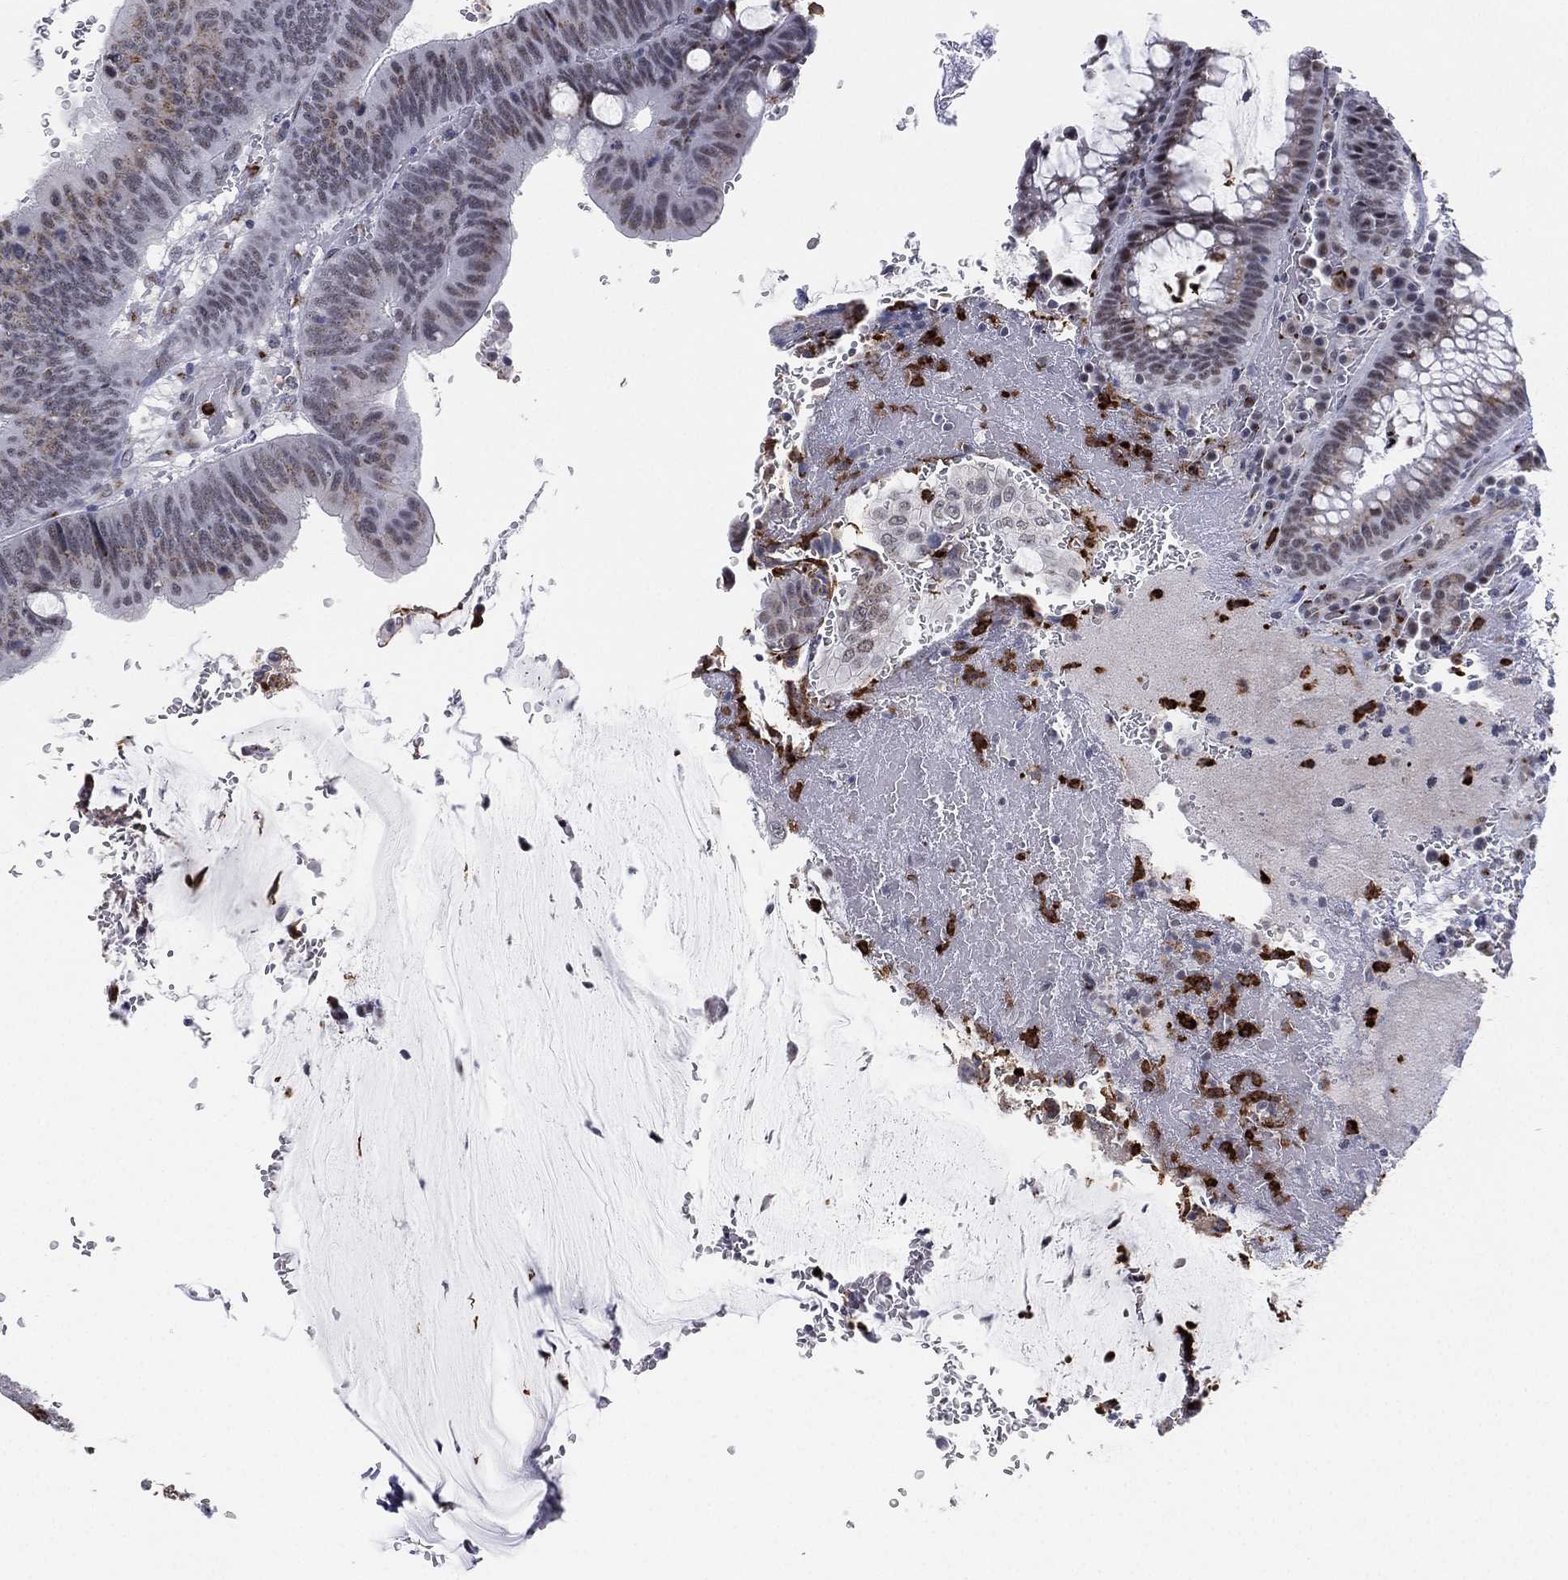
{"staining": {"intensity": "negative", "quantity": "none", "location": "none"}, "tissue": "colorectal cancer", "cell_type": "Tumor cells", "image_type": "cancer", "snomed": [{"axis": "morphology", "description": "Normal tissue, NOS"}, {"axis": "morphology", "description": "Adenocarcinoma, NOS"}, {"axis": "topography", "description": "Rectum"}], "caption": "This micrograph is of colorectal cancer (adenocarcinoma) stained with IHC to label a protein in brown with the nuclei are counter-stained blue. There is no staining in tumor cells.", "gene": "CD177", "patient": {"sex": "male", "age": 92}}